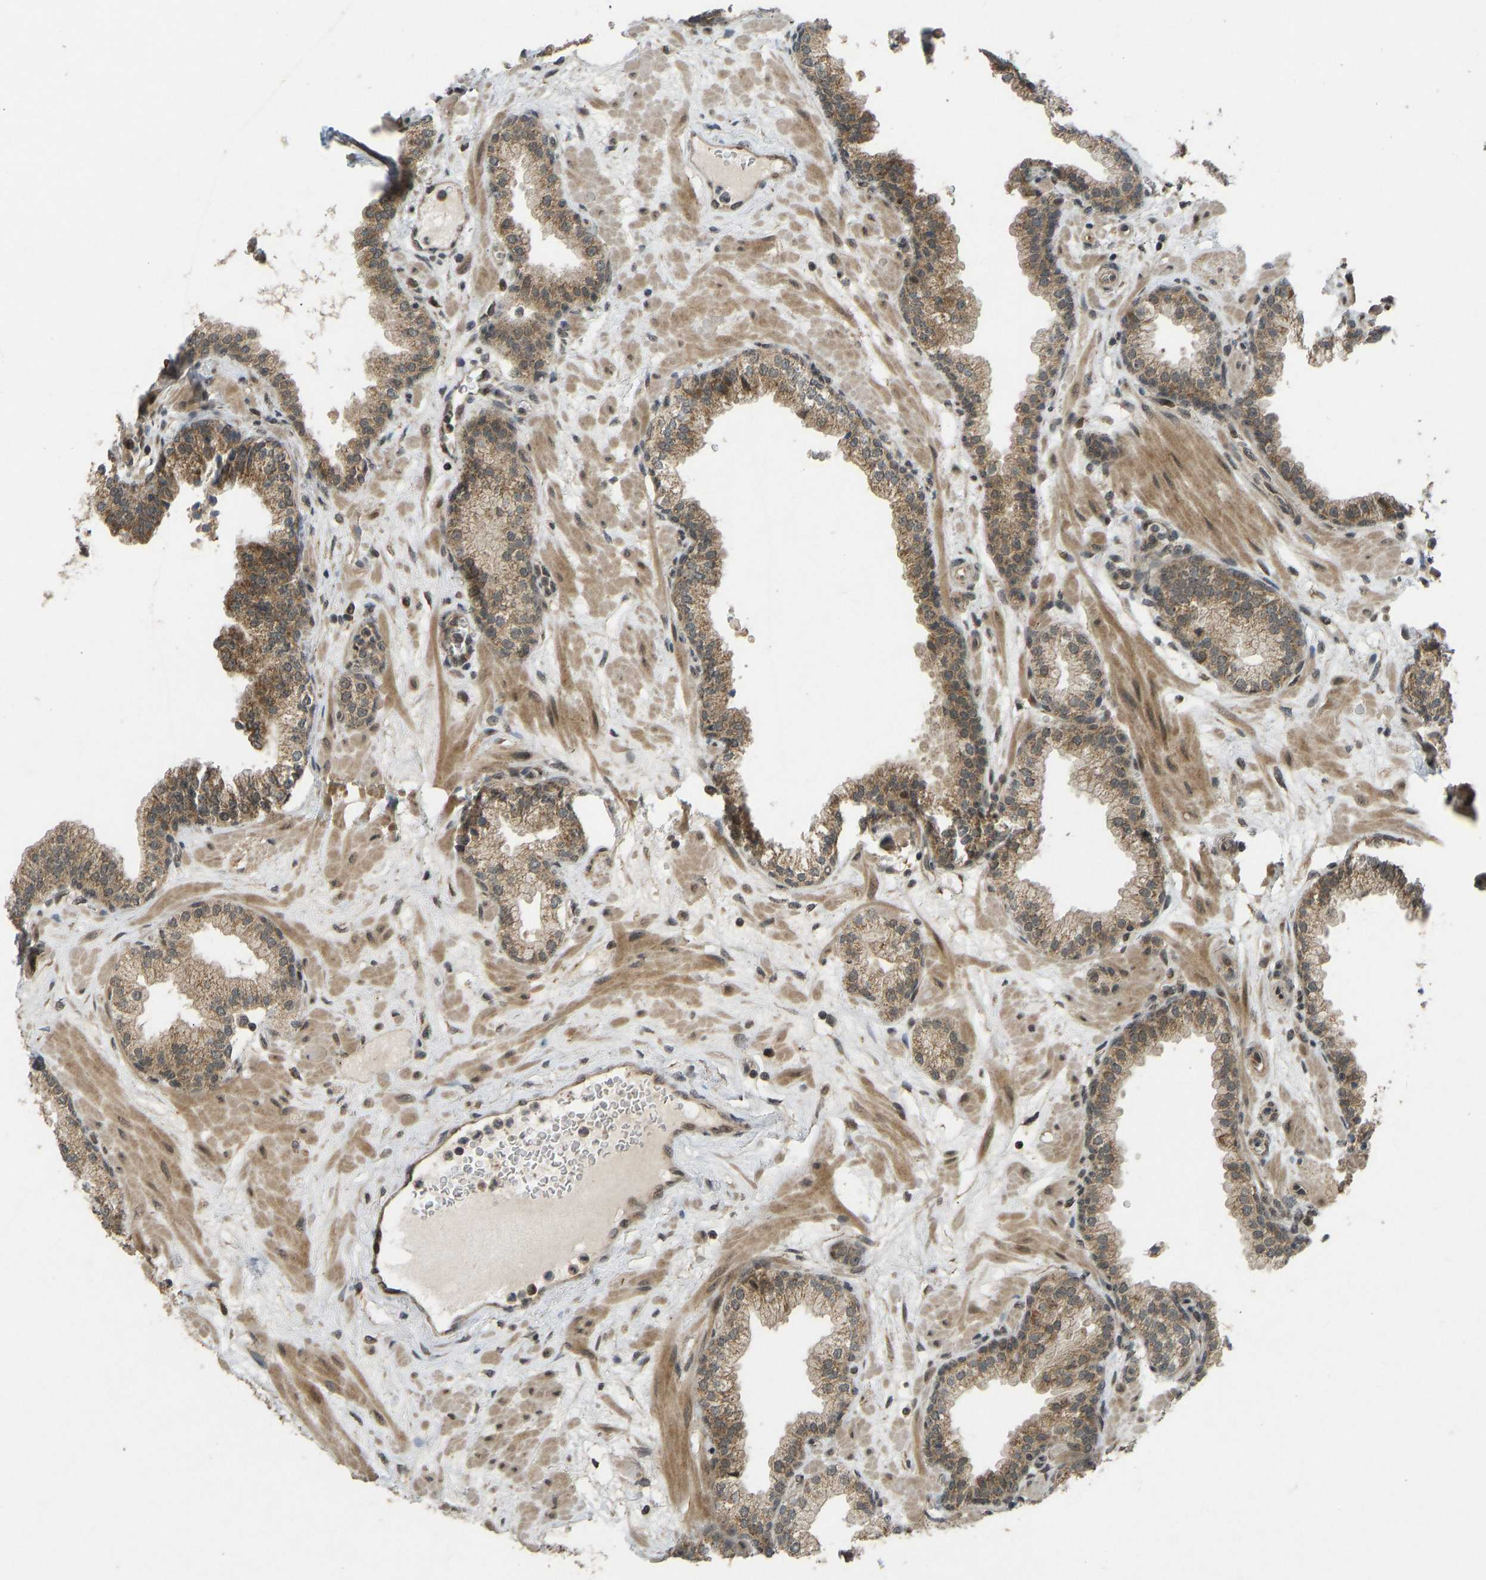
{"staining": {"intensity": "moderate", "quantity": ">75%", "location": "cytoplasmic/membranous"}, "tissue": "prostate", "cell_type": "Glandular cells", "image_type": "normal", "snomed": [{"axis": "morphology", "description": "Normal tissue, NOS"}, {"axis": "morphology", "description": "Urothelial carcinoma, Low grade"}, {"axis": "topography", "description": "Urinary bladder"}, {"axis": "topography", "description": "Prostate"}], "caption": "DAB immunohistochemical staining of normal human prostate shows moderate cytoplasmic/membranous protein positivity in approximately >75% of glandular cells.", "gene": "ACADS", "patient": {"sex": "male", "age": 60}}